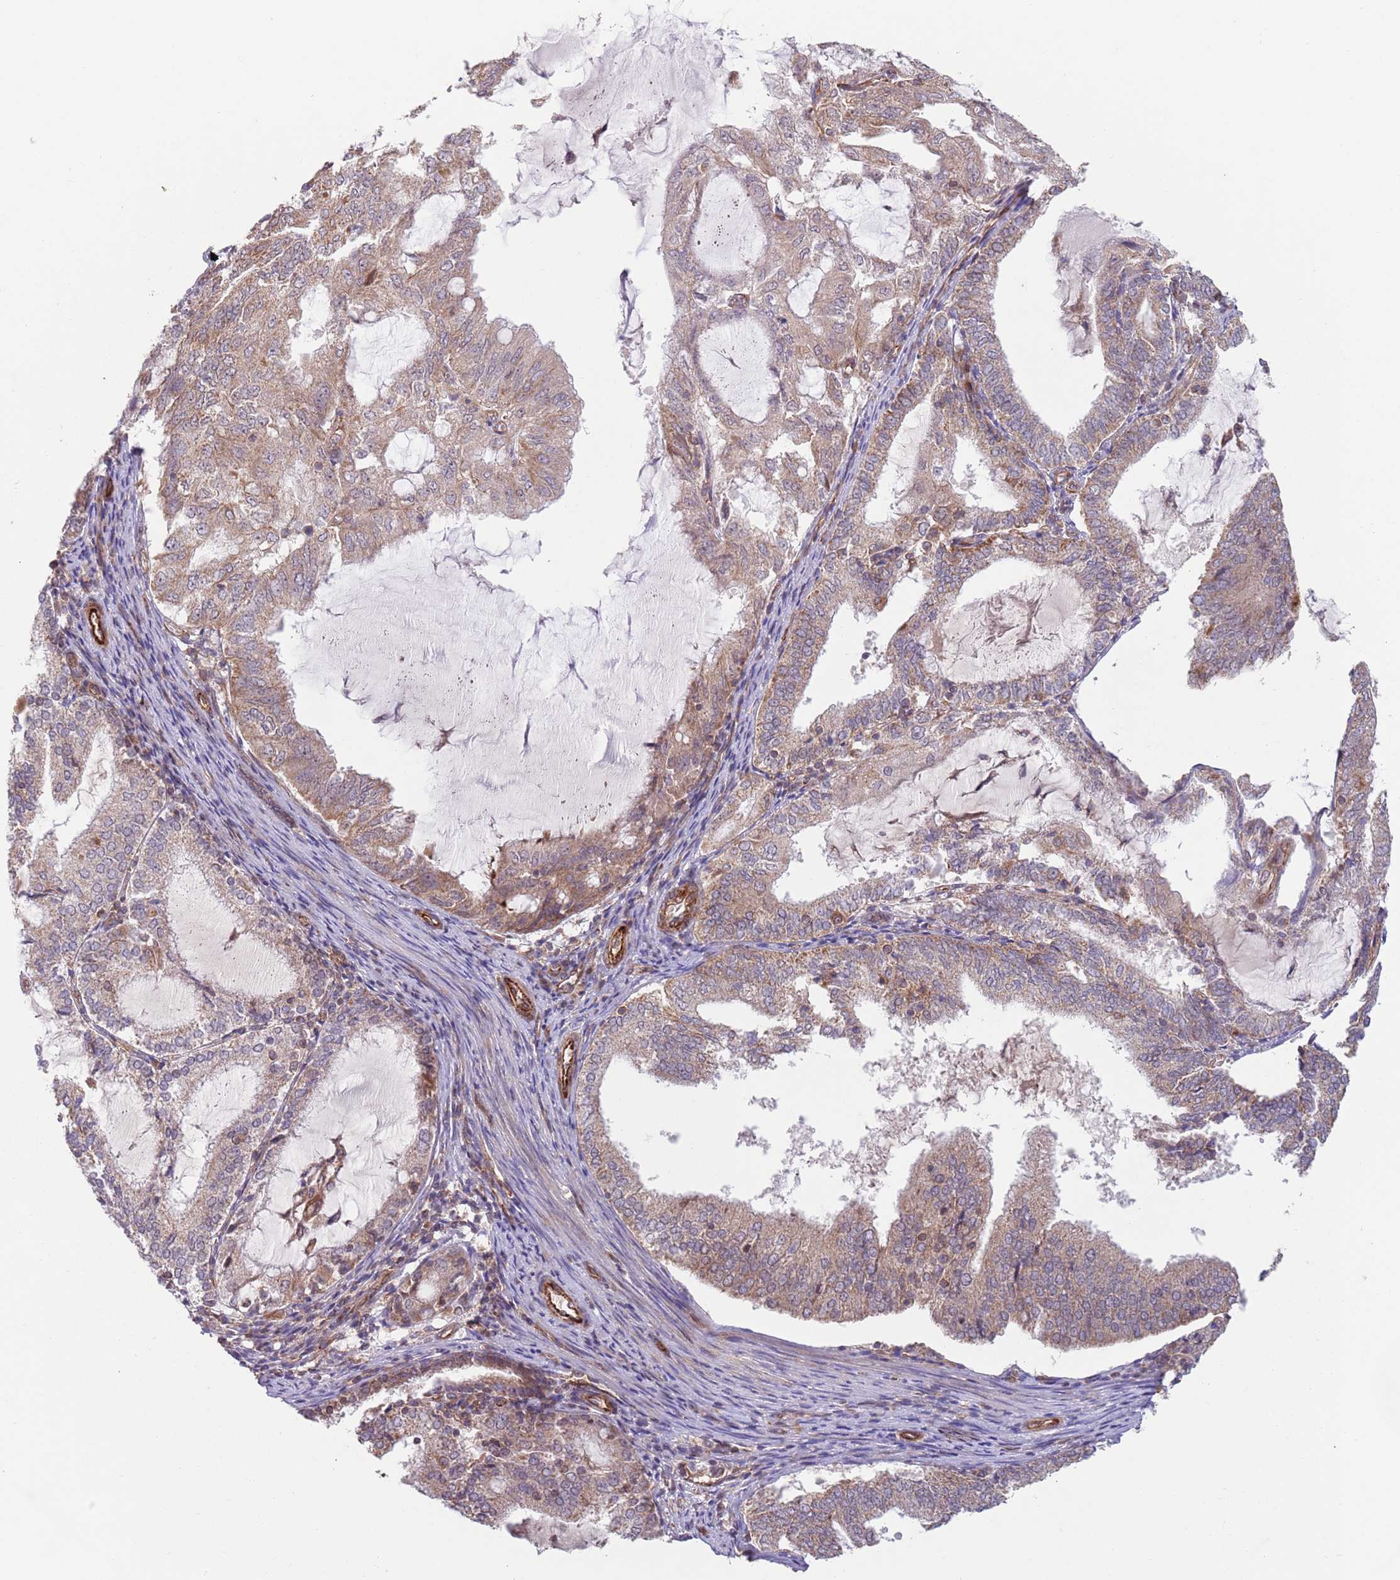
{"staining": {"intensity": "moderate", "quantity": "25%-75%", "location": "cytoplasmic/membranous"}, "tissue": "endometrial cancer", "cell_type": "Tumor cells", "image_type": "cancer", "snomed": [{"axis": "morphology", "description": "Adenocarcinoma, NOS"}, {"axis": "topography", "description": "Endometrium"}], "caption": "Brown immunohistochemical staining in endometrial cancer (adenocarcinoma) demonstrates moderate cytoplasmic/membranous expression in approximately 25%-75% of tumor cells.", "gene": "CHD9", "patient": {"sex": "female", "age": 81}}